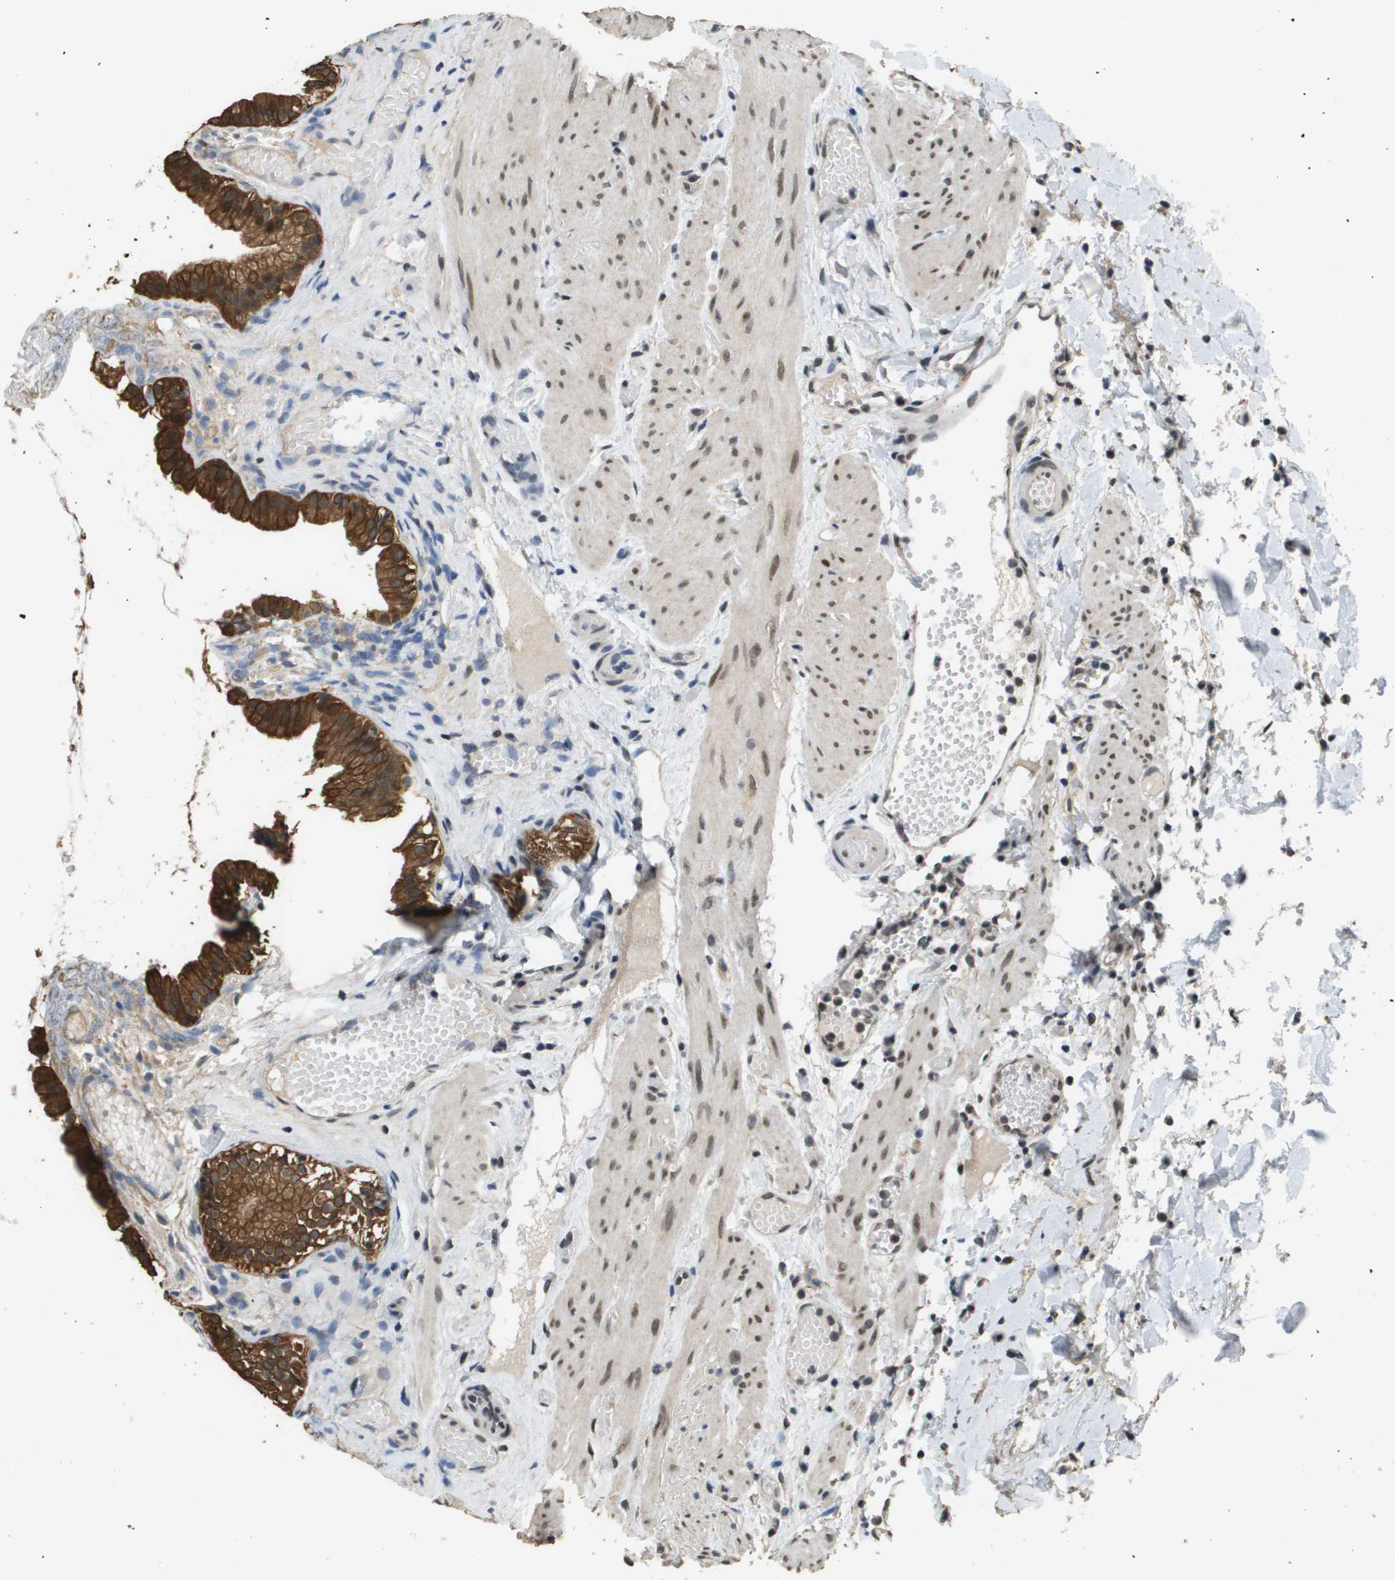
{"staining": {"intensity": "strong", "quantity": ">75%", "location": "cytoplasmic/membranous"}, "tissue": "gallbladder", "cell_type": "Glandular cells", "image_type": "normal", "snomed": [{"axis": "morphology", "description": "Normal tissue, NOS"}, {"axis": "topography", "description": "Gallbladder"}], "caption": "Immunohistochemistry (IHC) image of unremarkable gallbladder: human gallbladder stained using IHC exhibits high levels of strong protein expression localized specifically in the cytoplasmic/membranous of glandular cells, appearing as a cytoplasmic/membranous brown color.", "gene": "FANCC", "patient": {"sex": "female", "age": 26}}